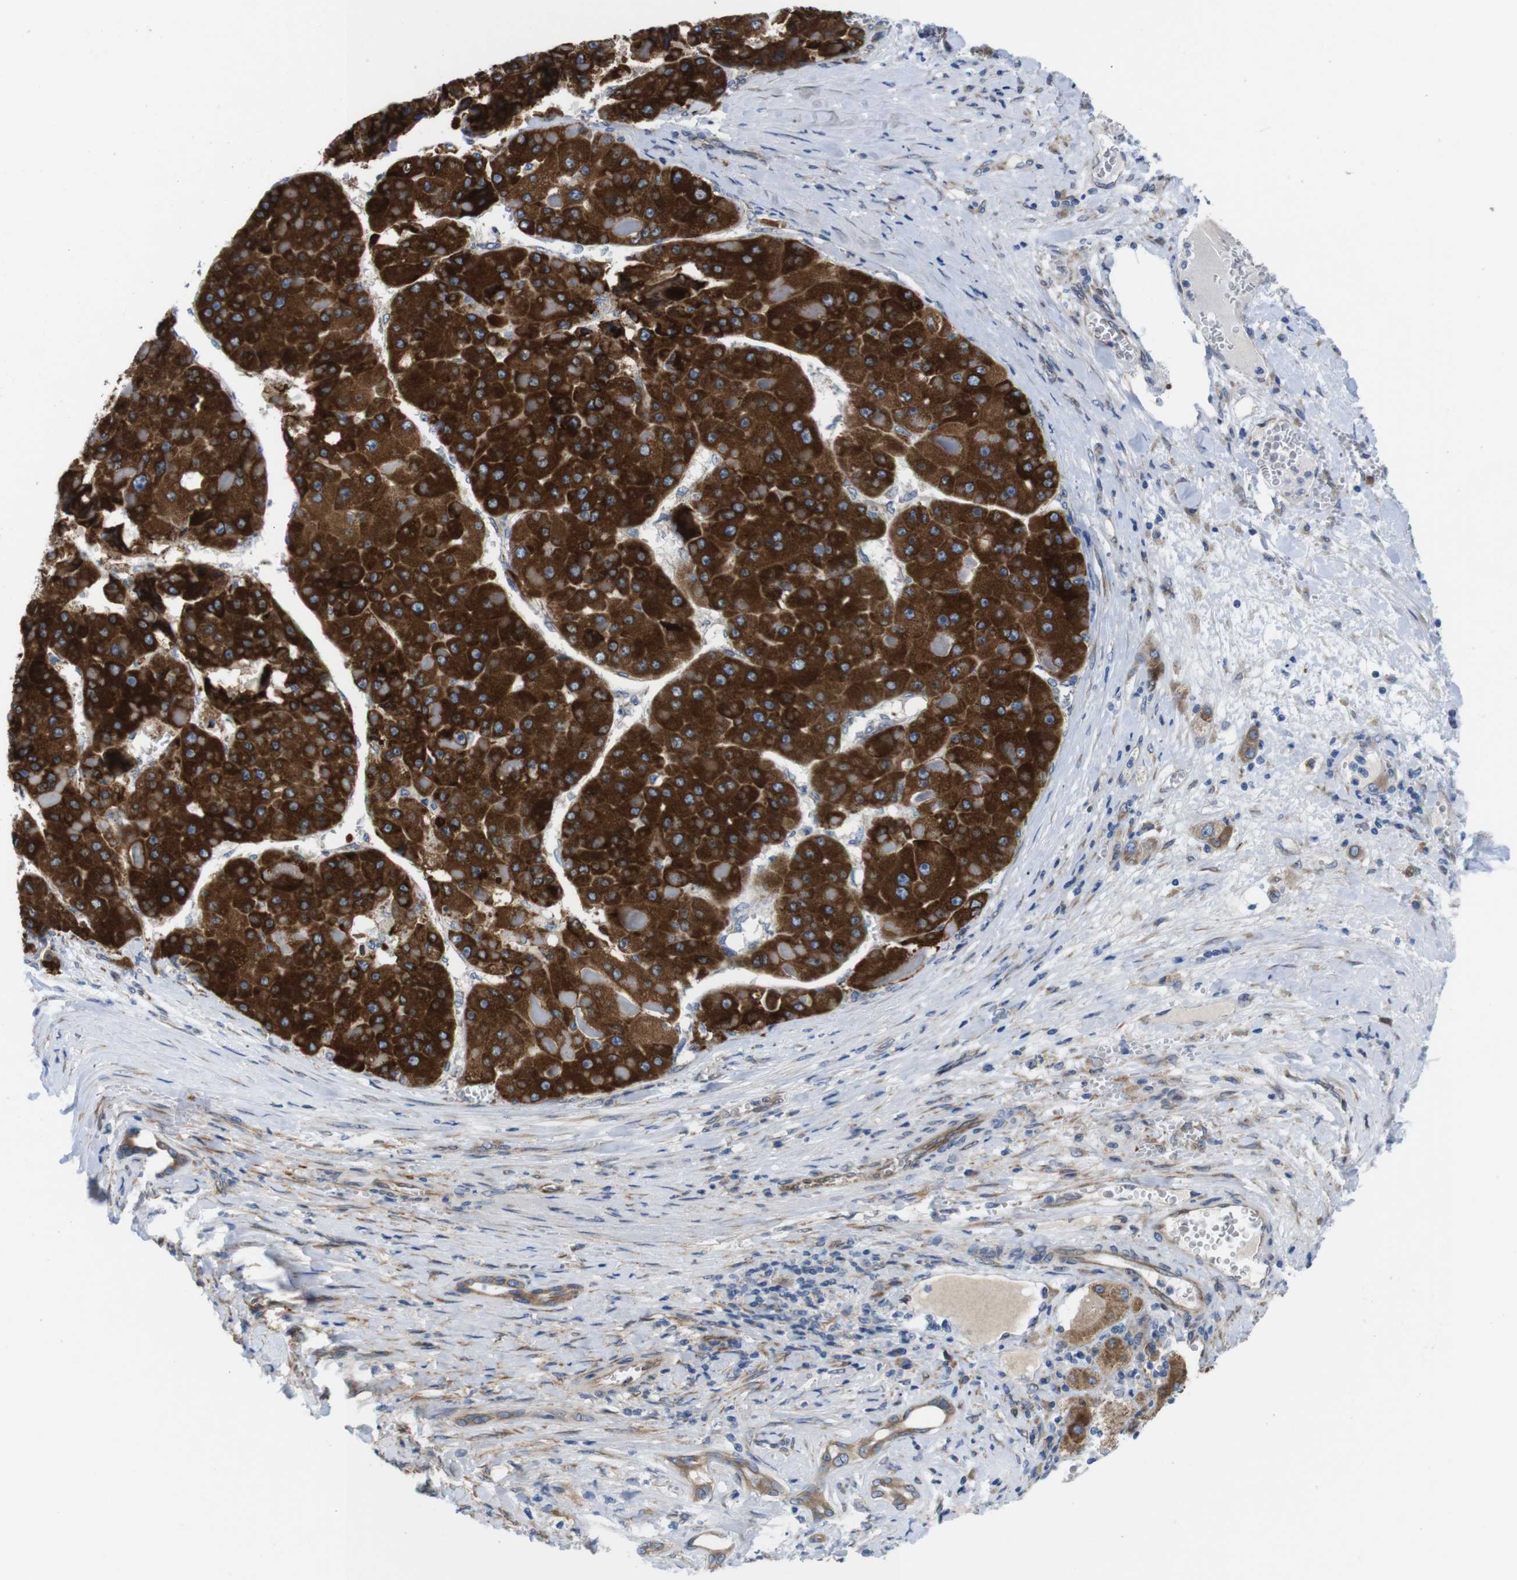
{"staining": {"intensity": "strong", "quantity": ">75%", "location": "cytoplasmic/membranous"}, "tissue": "liver cancer", "cell_type": "Tumor cells", "image_type": "cancer", "snomed": [{"axis": "morphology", "description": "Carcinoma, Hepatocellular, NOS"}, {"axis": "topography", "description": "Liver"}], "caption": "Immunohistochemical staining of hepatocellular carcinoma (liver) reveals high levels of strong cytoplasmic/membranous positivity in approximately >75% of tumor cells. Using DAB (brown) and hematoxylin (blue) stains, captured at high magnification using brightfield microscopy.", "gene": "HACD3", "patient": {"sex": "female", "age": 73}}